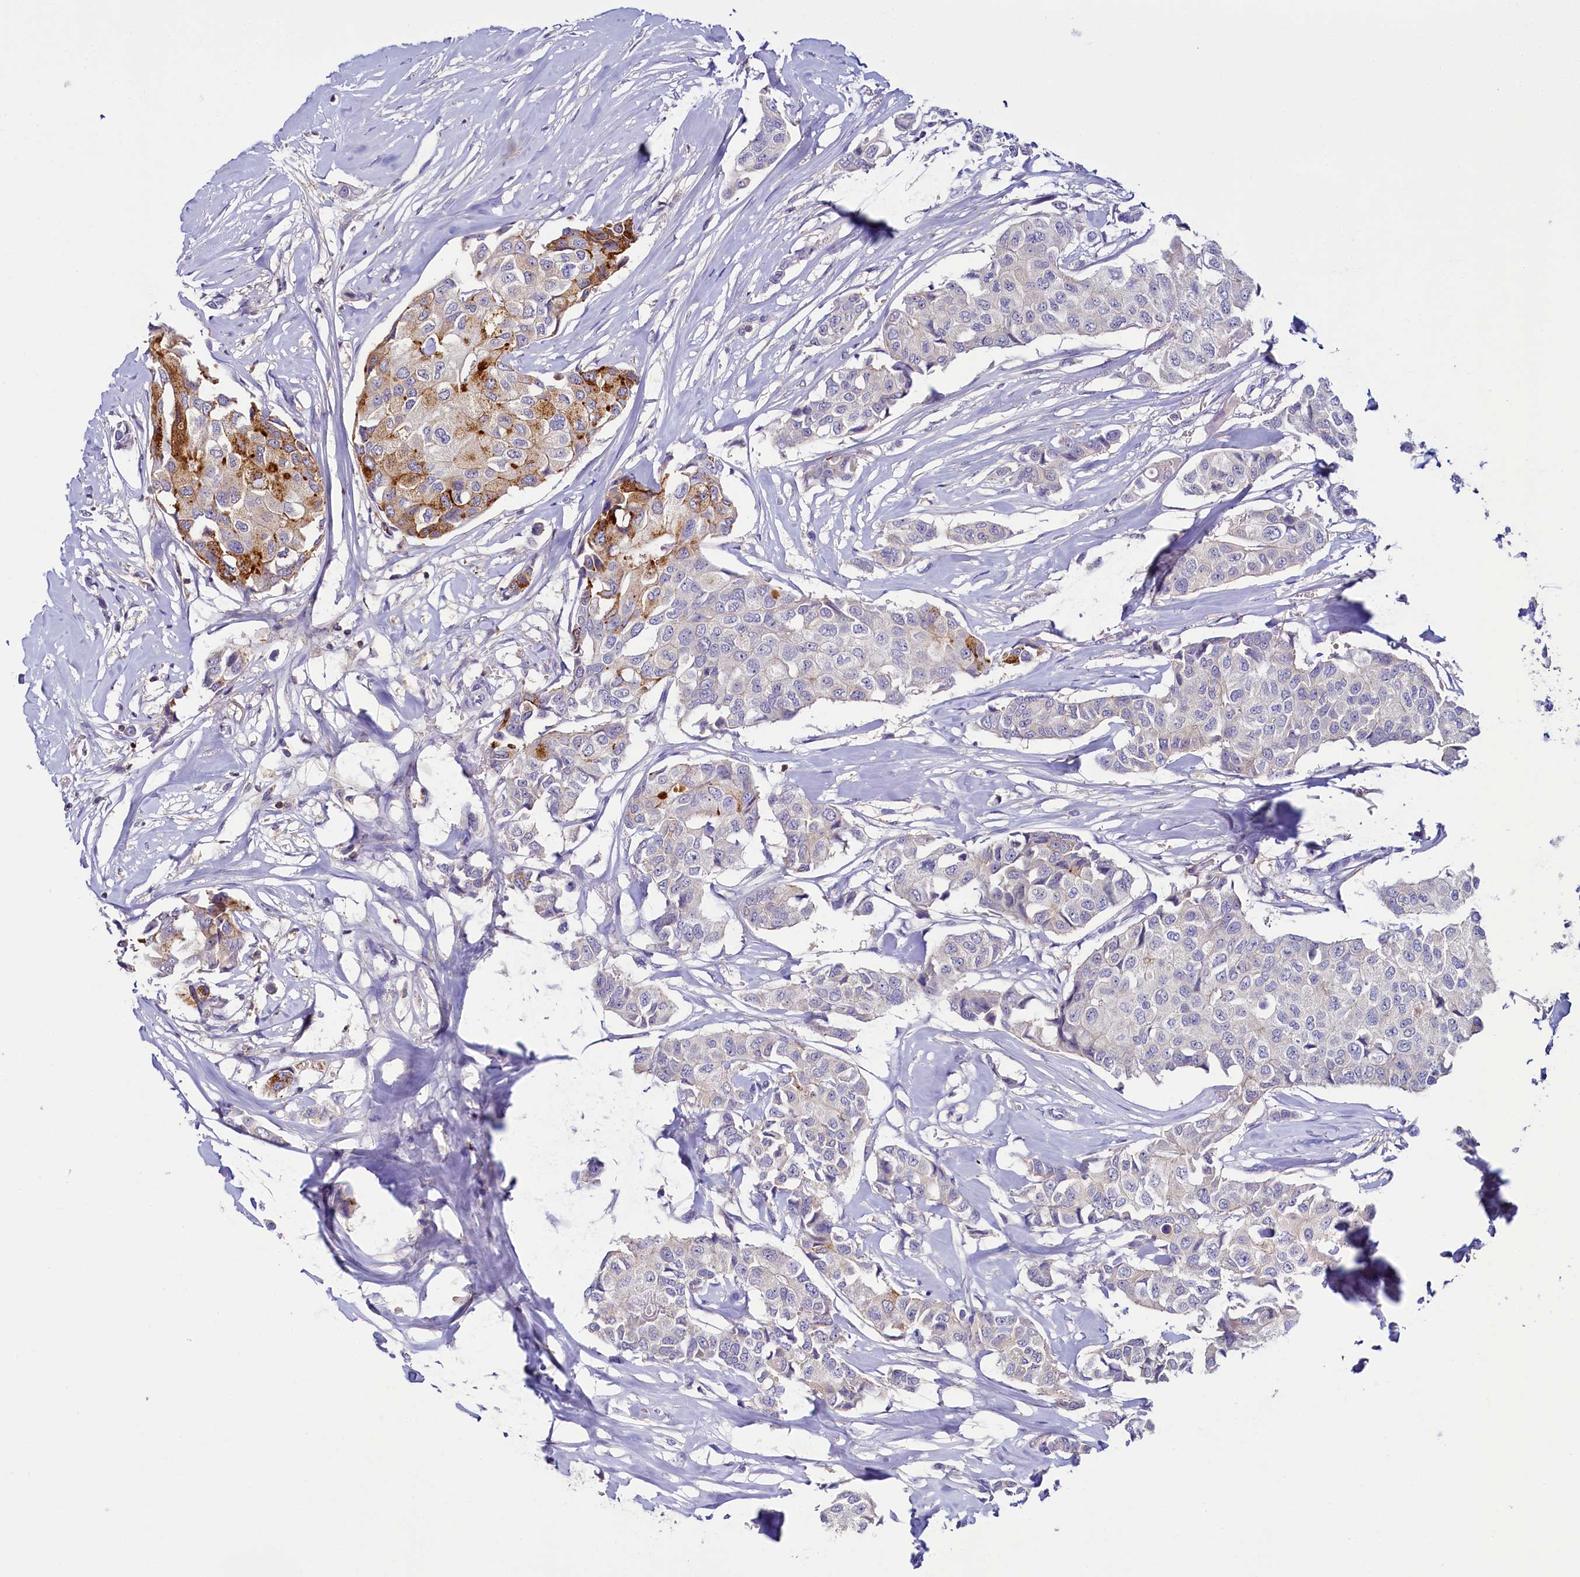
{"staining": {"intensity": "moderate", "quantity": "<25%", "location": "cytoplasmic/membranous"}, "tissue": "breast cancer", "cell_type": "Tumor cells", "image_type": "cancer", "snomed": [{"axis": "morphology", "description": "Duct carcinoma"}, {"axis": "topography", "description": "Breast"}], "caption": "IHC staining of breast infiltrating ductal carcinoma, which shows low levels of moderate cytoplasmic/membranous positivity in about <25% of tumor cells indicating moderate cytoplasmic/membranous protein expression. The staining was performed using DAB (3,3'-diaminobenzidine) (brown) for protein detection and nuclei were counterstained in hematoxylin (blue).", "gene": "FGFR2", "patient": {"sex": "female", "age": 80}}